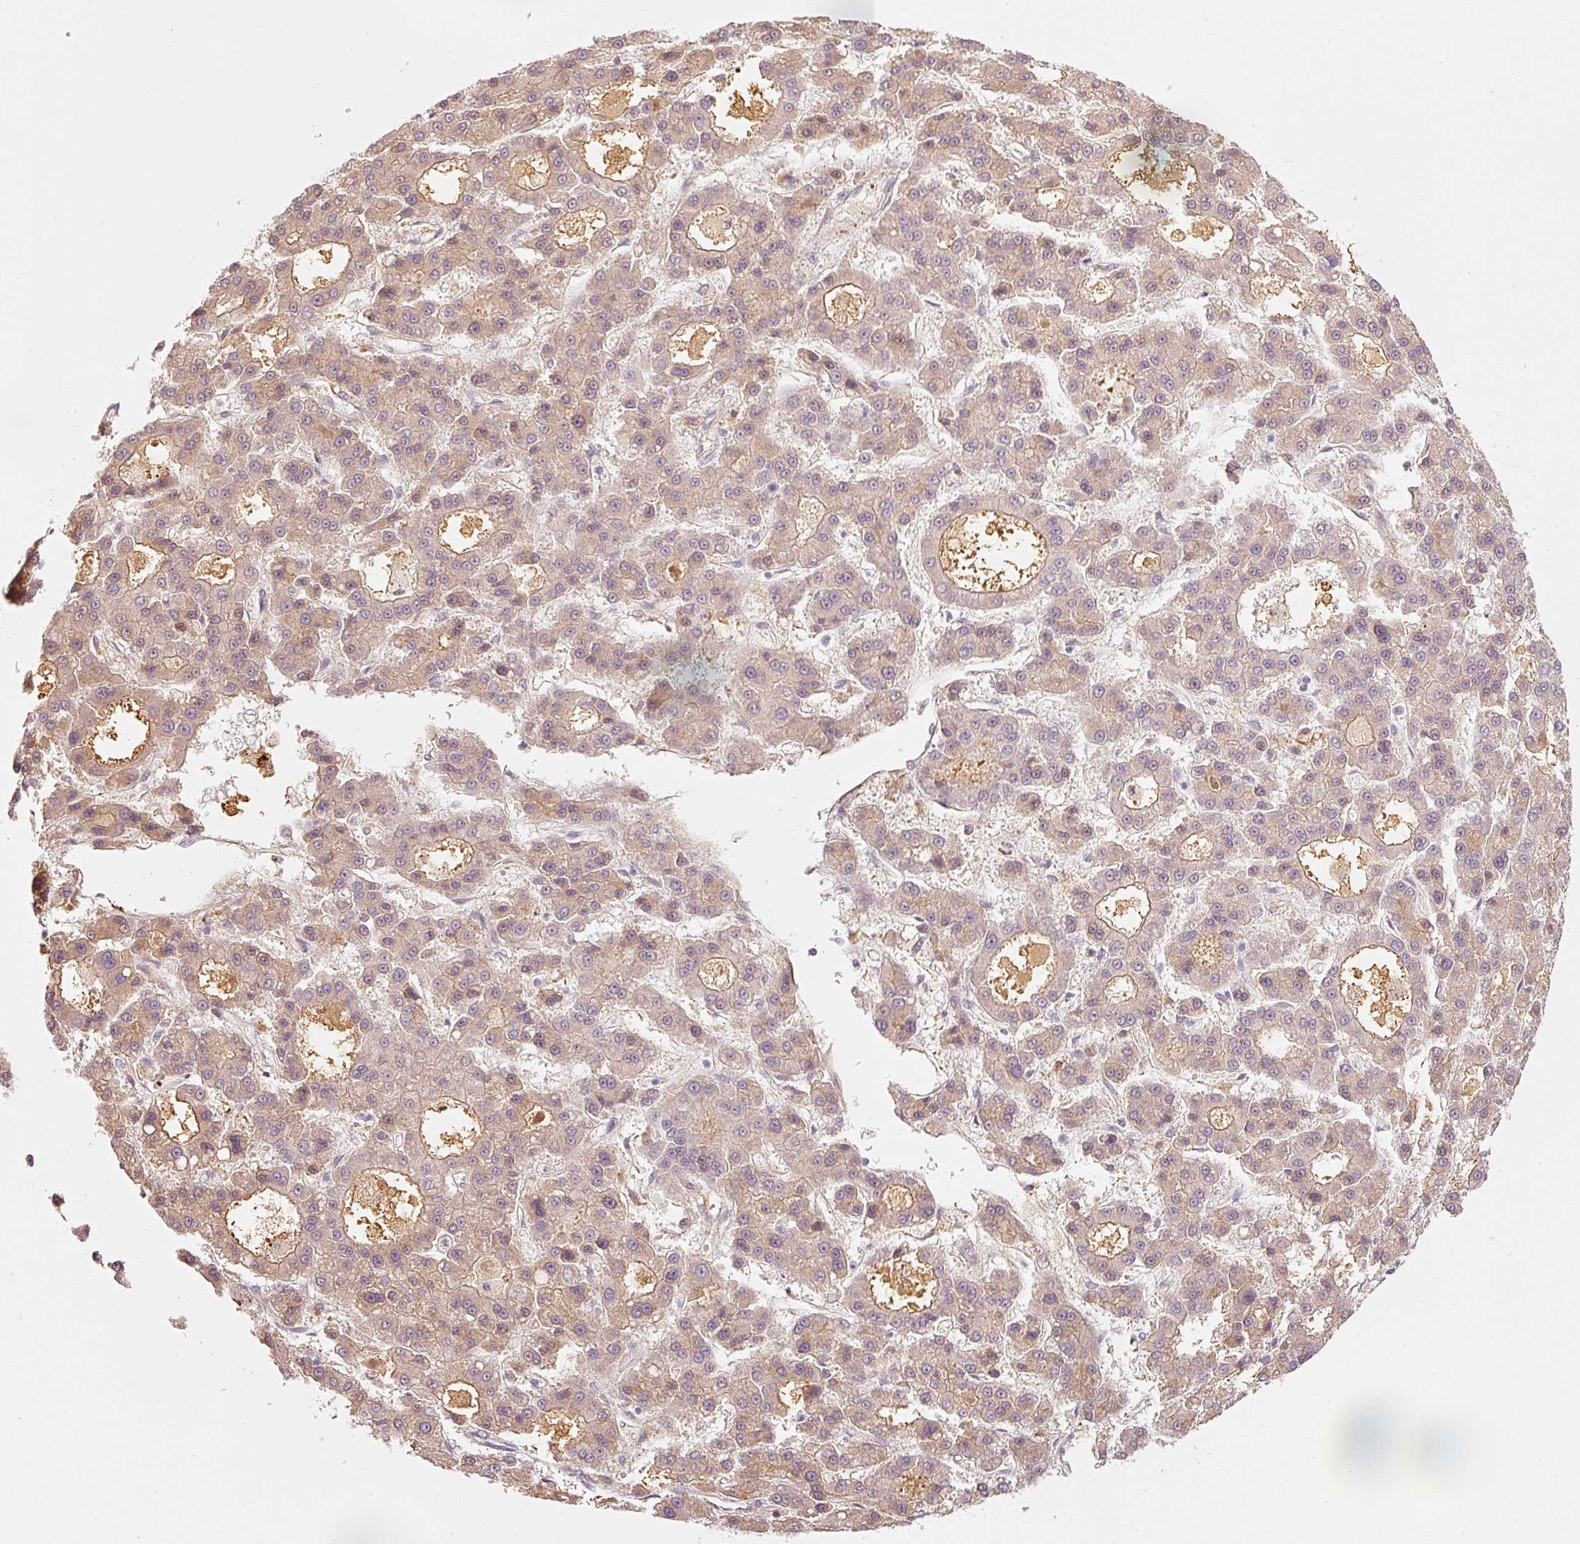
{"staining": {"intensity": "weak", "quantity": "25%-75%", "location": "cytoplasmic/membranous"}, "tissue": "liver cancer", "cell_type": "Tumor cells", "image_type": "cancer", "snomed": [{"axis": "morphology", "description": "Carcinoma, Hepatocellular, NOS"}, {"axis": "topography", "description": "Liver"}], "caption": "About 25%-75% of tumor cells in hepatocellular carcinoma (liver) demonstrate weak cytoplasmic/membranous protein positivity as visualized by brown immunohistochemical staining.", "gene": "VCAM1", "patient": {"sex": "male", "age": 70}}